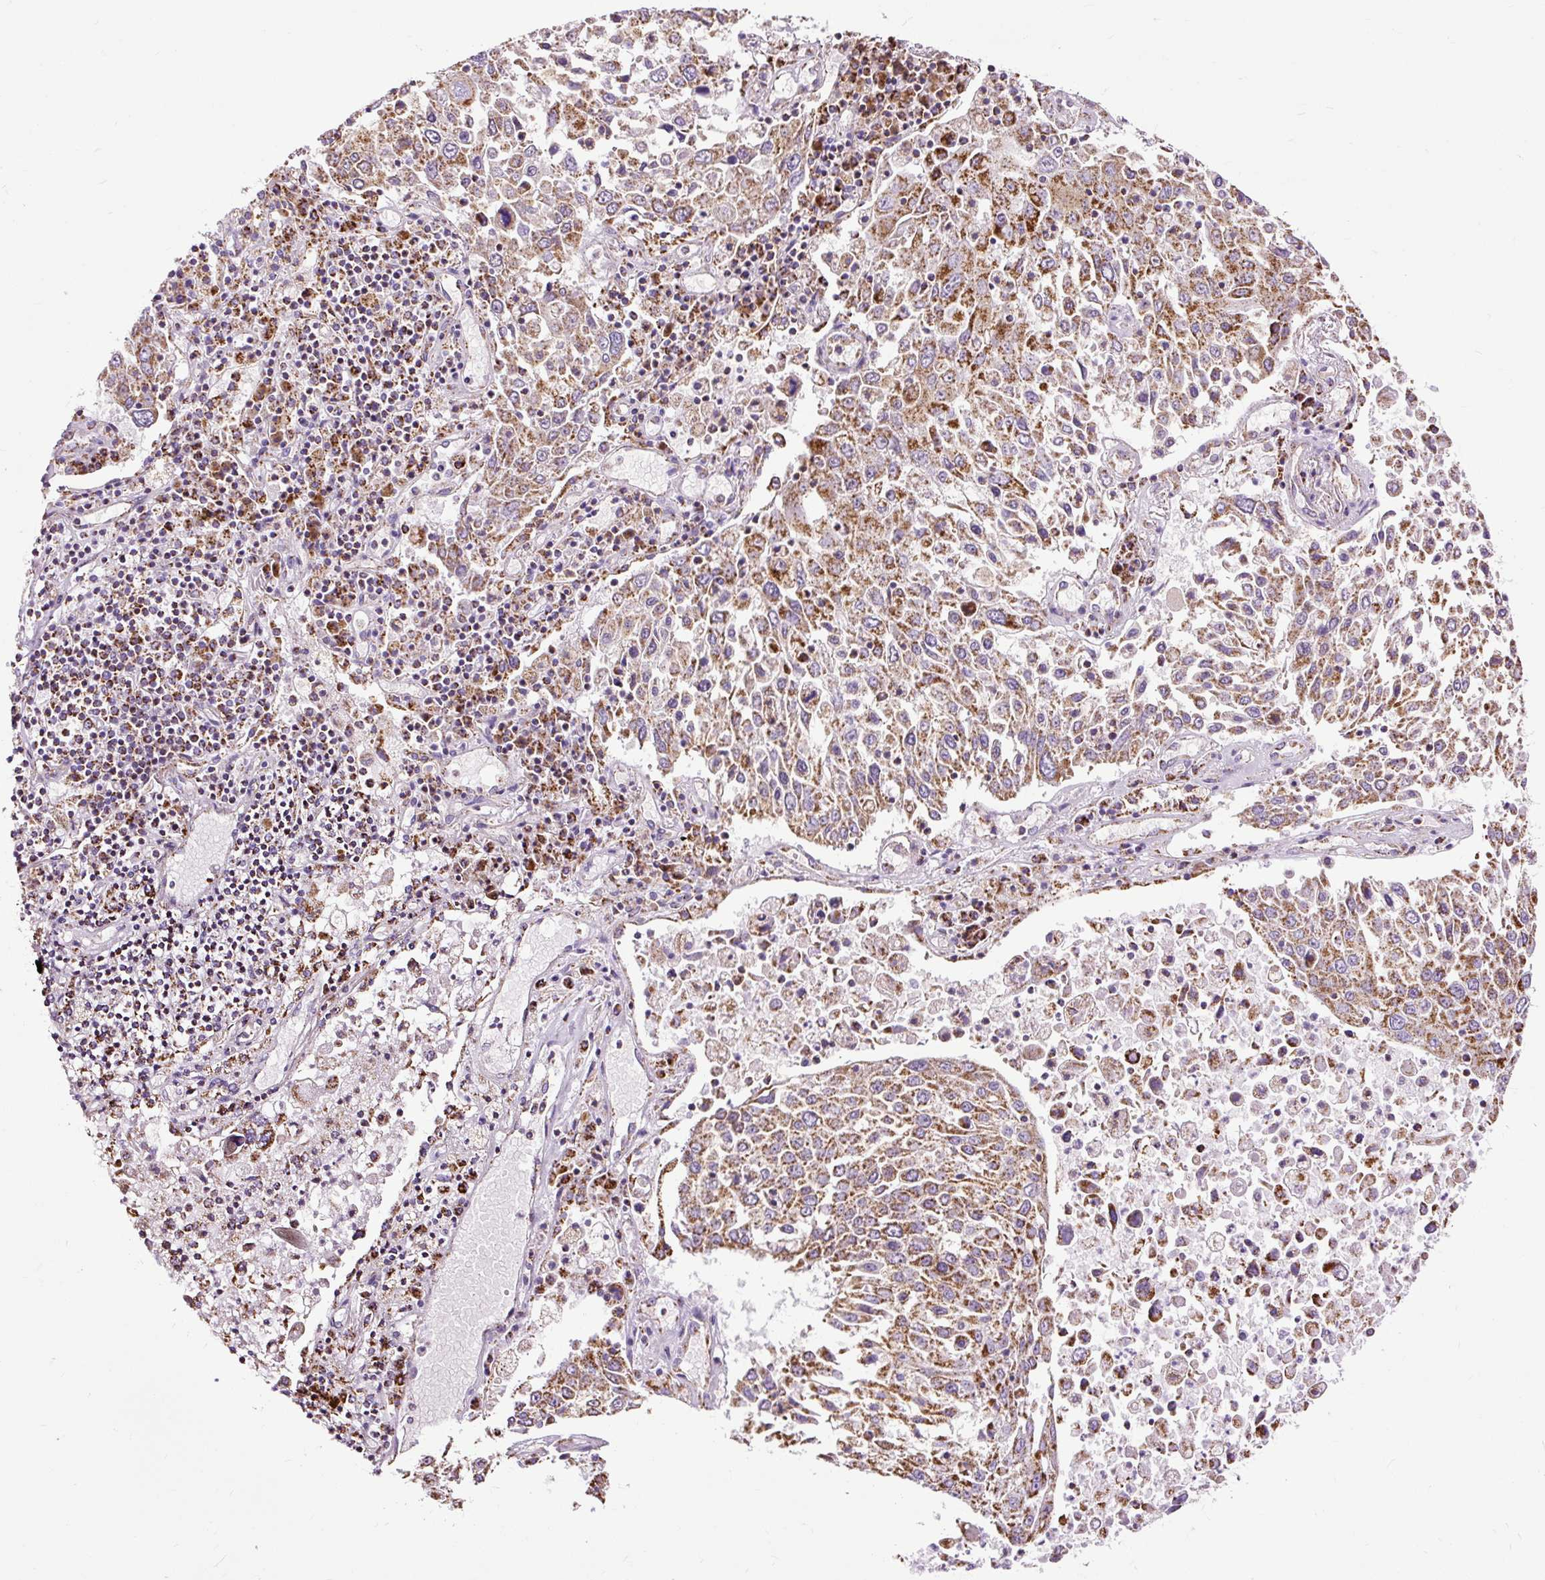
{"staining": {"intensity": "moderate", "quantity": ">75%", "location": "cytoplasmic/membranous"}, "tissue": "lung cancer", "cell_type": "Tumor cells", "image_type": "cancer", "snomed": [{"axis": "morphology", "description": "Squamous cell carcinoma, NOS"}, {"axis": "topography", "description": "Lung"}], "caption": "Immunohistochemical staining of lung cancer shows medium levels of moderate cytoplasmic/membranous positivity in about >75% of tumor cells.", "gene": "DLAT", "patient": {"sex": "male", "age": 65}}